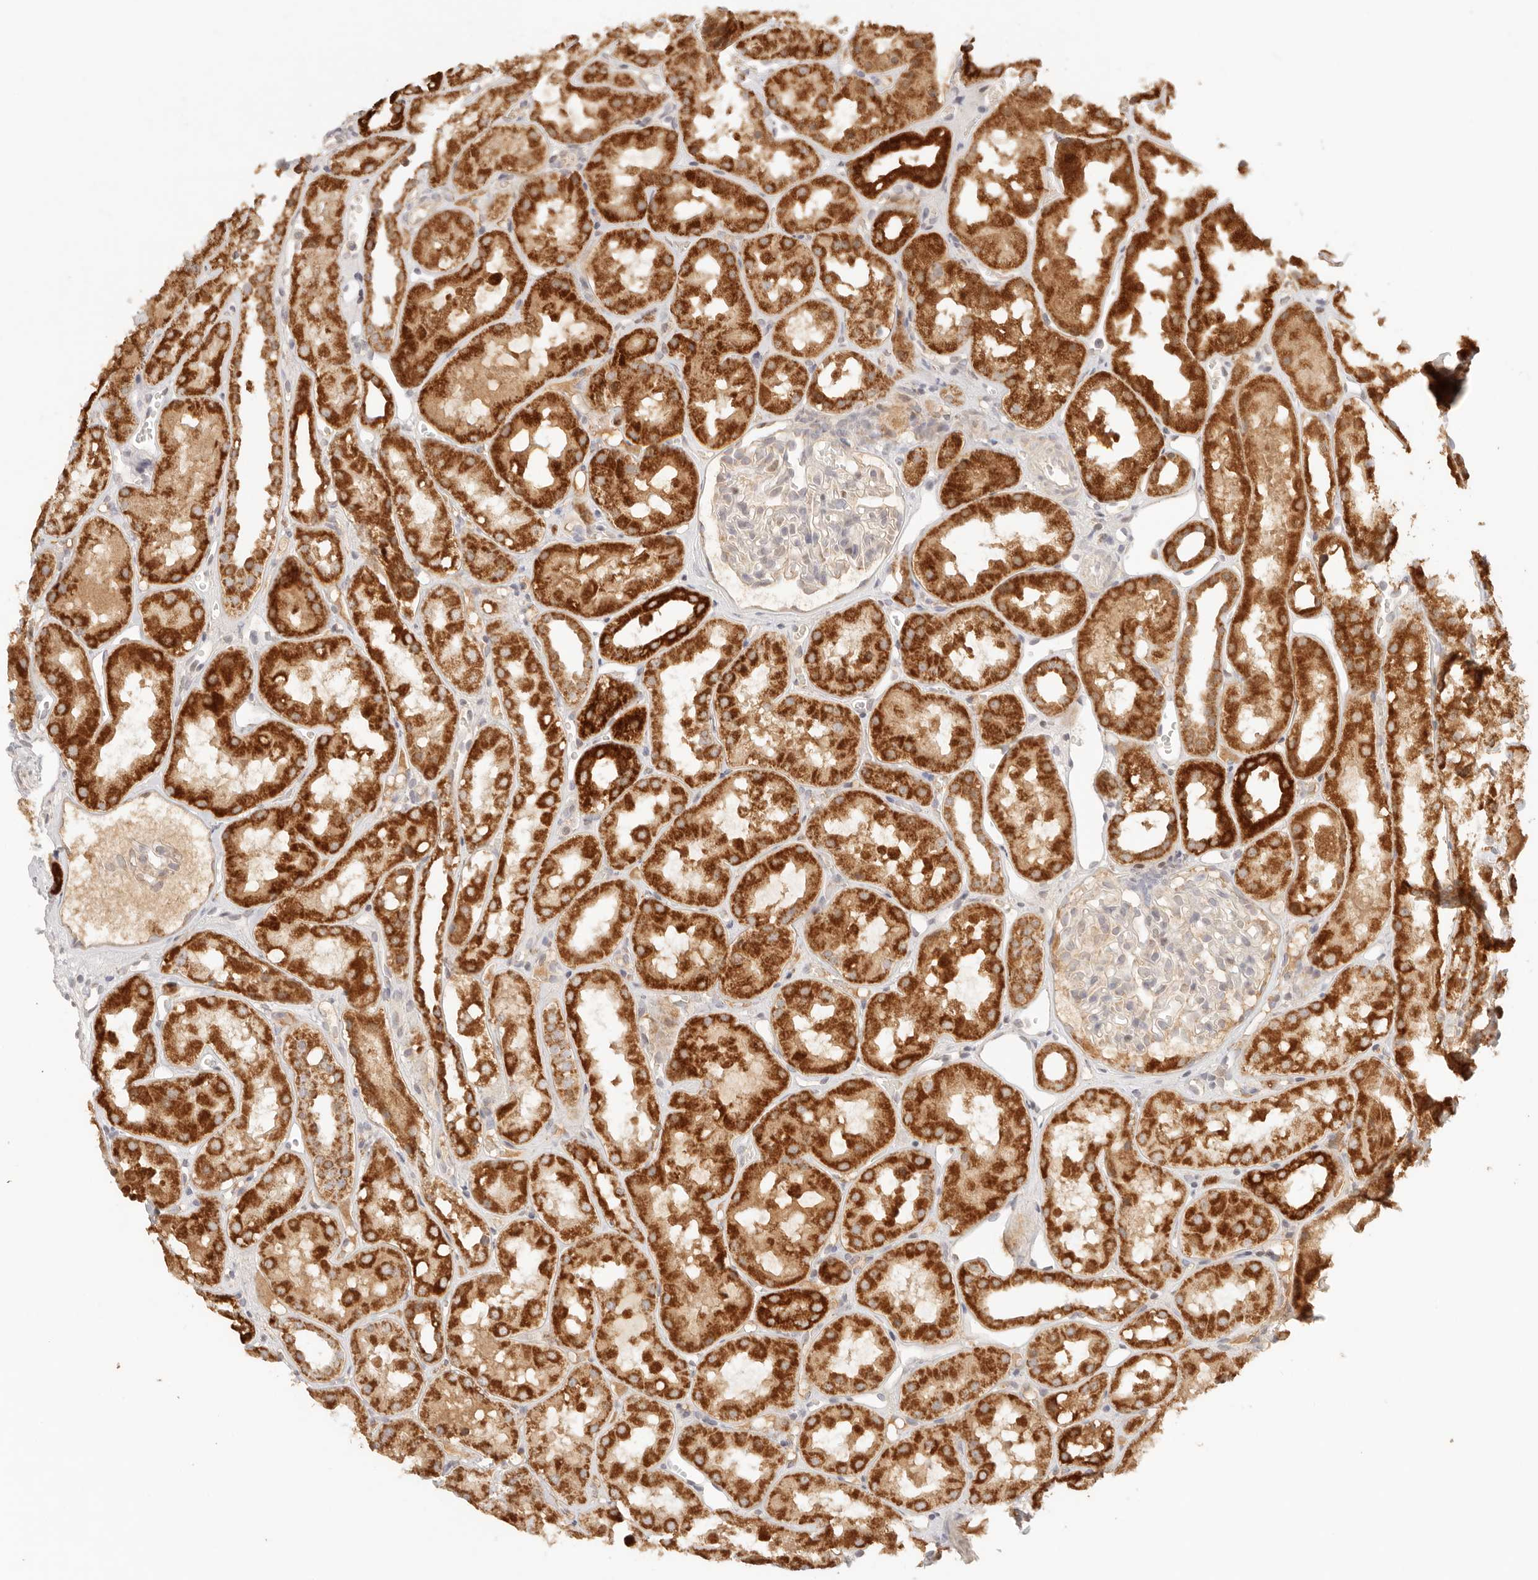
{"staining": {"intensity": "negative", "quantity": "none", "location": "none"}, "tissue": "kidney", "cell_type": "Cells in glomeruli", "image_type": "normal", "snomed": [{"axis": "morphology", "description": "Normal tissue, NOS"}, {"axis": "topography", "description": "Kidney"}], "caption": "High magnification brightfield microscopy of normal kidney stained with DAB (brown) and counterstained with hematoxylin (blue): cells in glomeruli show no significant staining. (DAB (3,3'-diaminobenzidine) IHC with hematoxylin counter stain).", "gene": "COA6", "patient": {"sex": "male", "age": 16}}